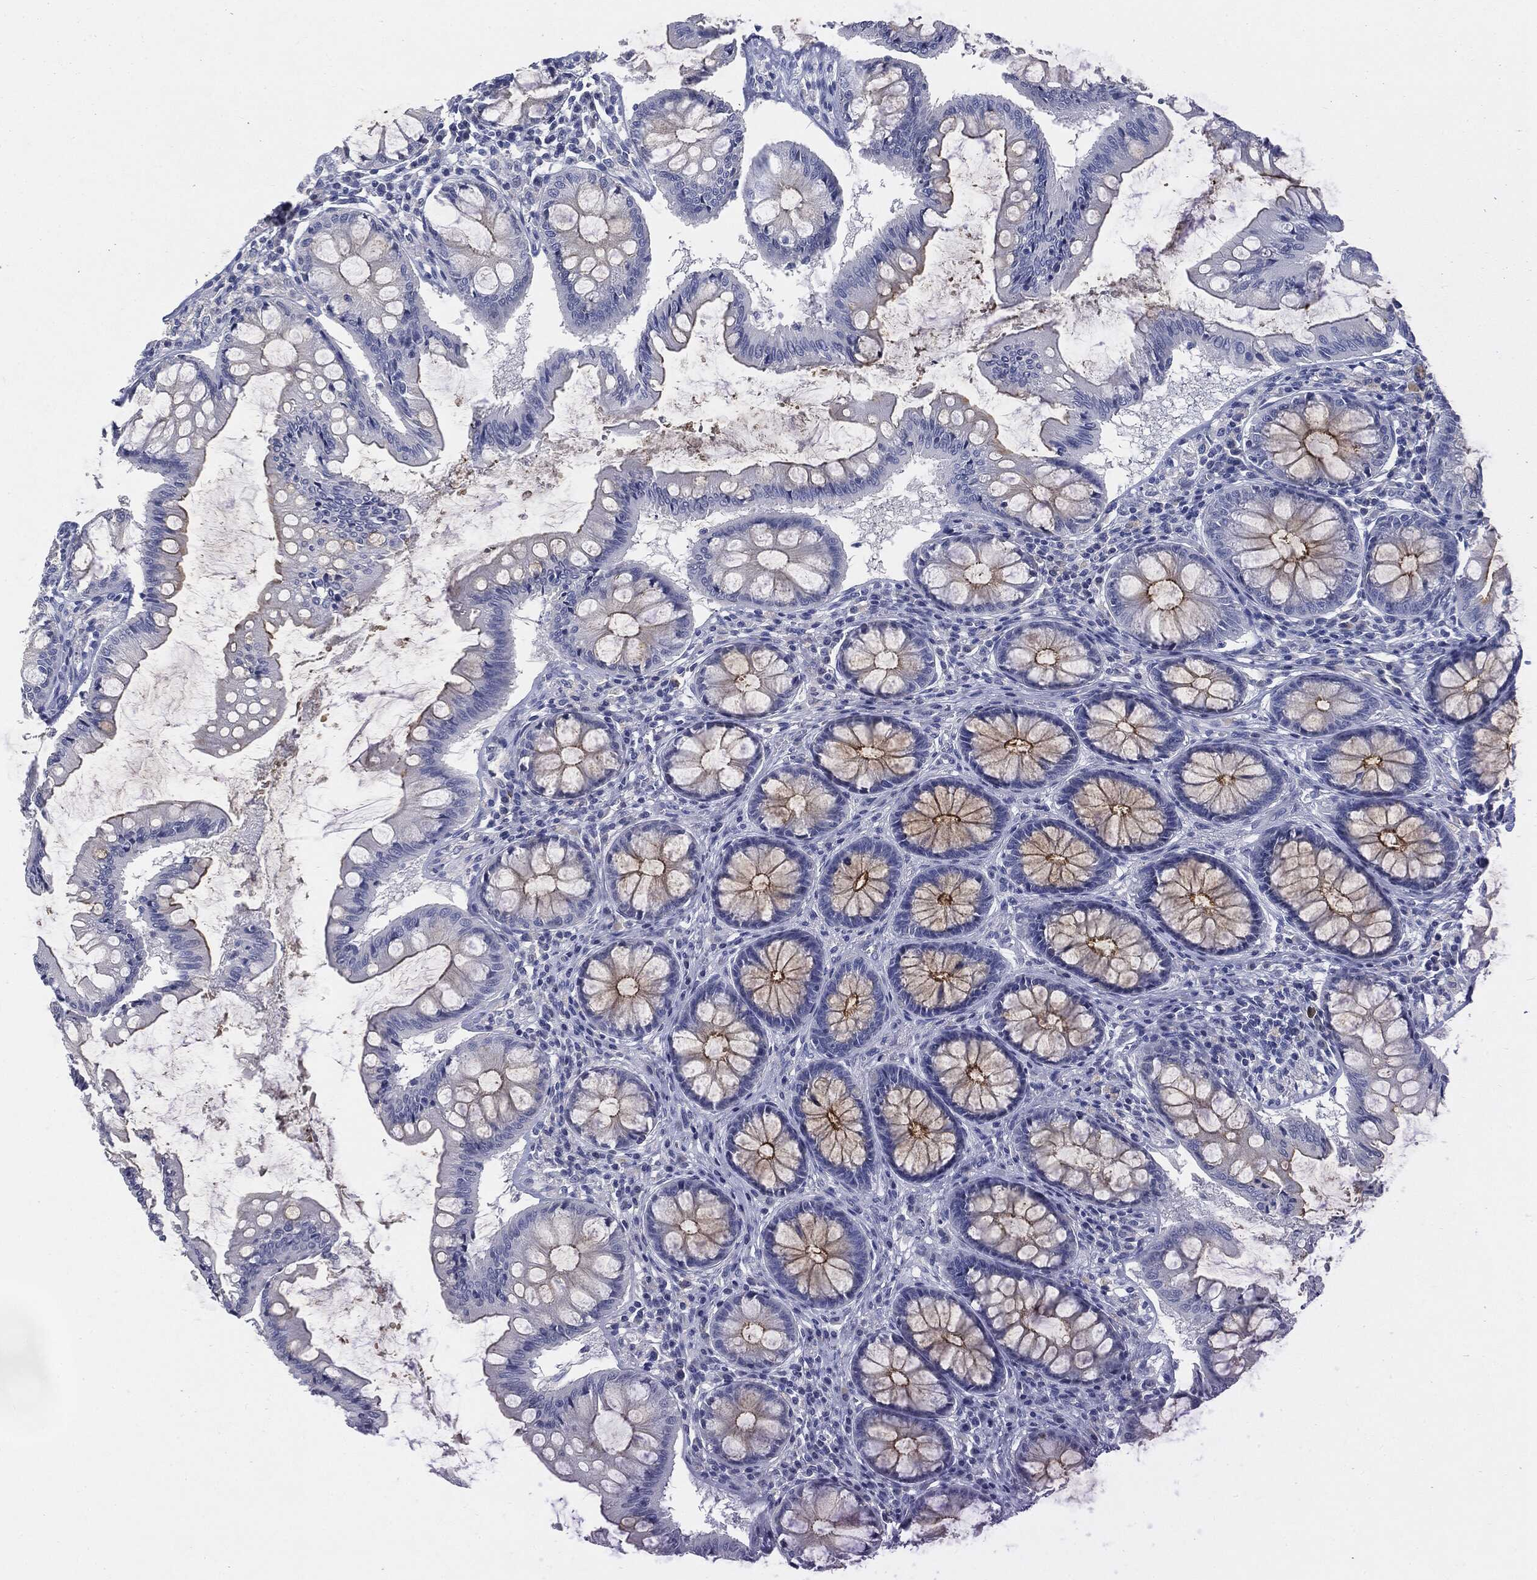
{"staining": {"intensity": "negative", "quantity": "none", "location": "none"}, "tissue": "colon", "cell_type": "Endothelial cells", "image_type": "normal", "snomed": [{"axis": "morphology", "description": "Normal tissue, NOS"}, {"axis": "topography", "description": "Colon"}], "caption": "Immunohistochemistry of normal human colon exhibits no expression in endothelial cells.", "gene": "MUC1", "patient": {"sex": "female", "age": 65}}